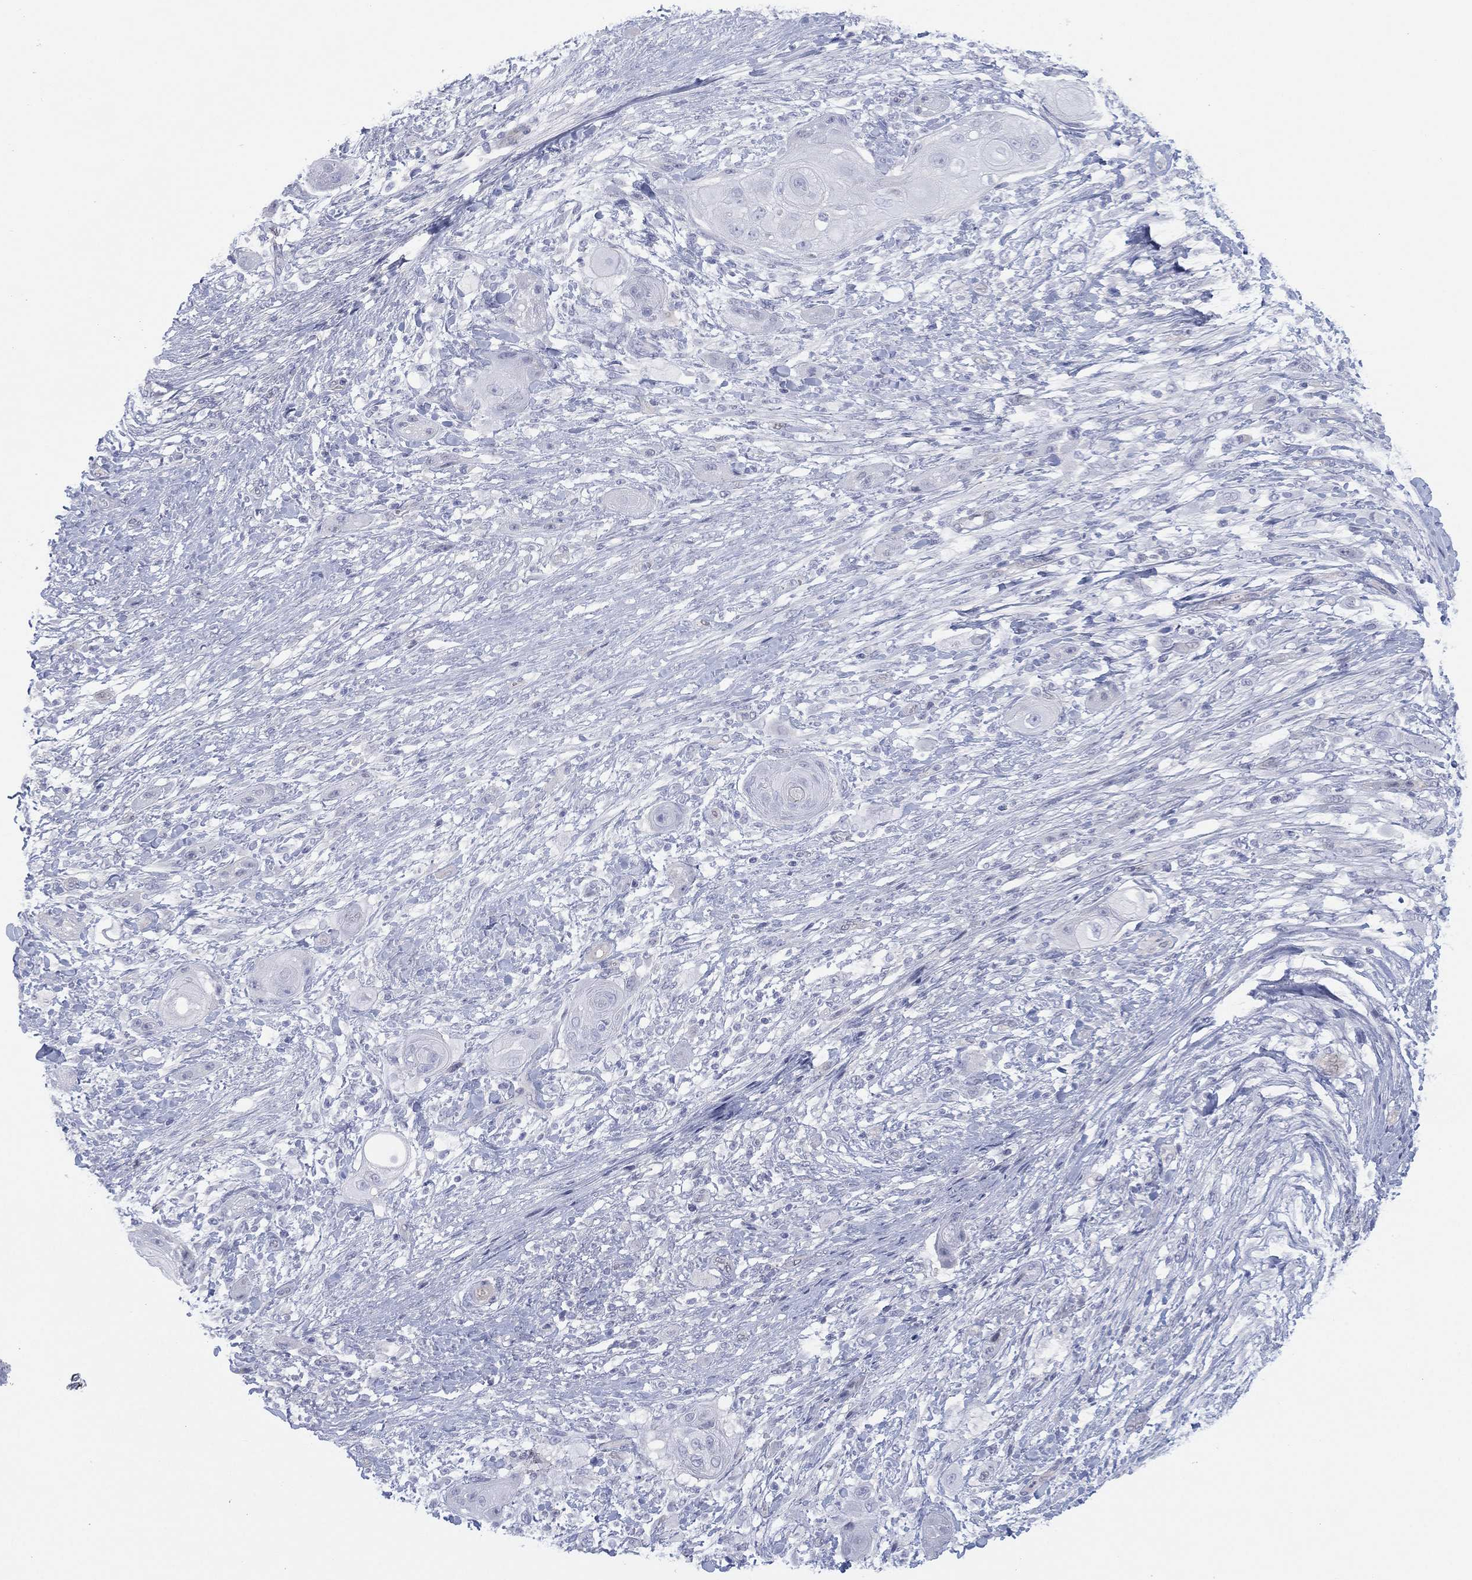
{"staining": {"intensity": "negative", "quantity": "none", "location": "none"}, "tissue": "skin cancer", "cell_type": "Tumor cells", "image_type": "cancer", "snomed": [{"axis": "morphology", "description": "Squamous cell carcinoma, NOS"}, {"axis": "topography", "description": "Skin"}], "caption": "Micrograph shows no protein expression in tumor cells of skin cancer (squamous cell carcinoma) tissue.", "gene": "DDAH1", "patient": {"sex": "male", "age": 62}}